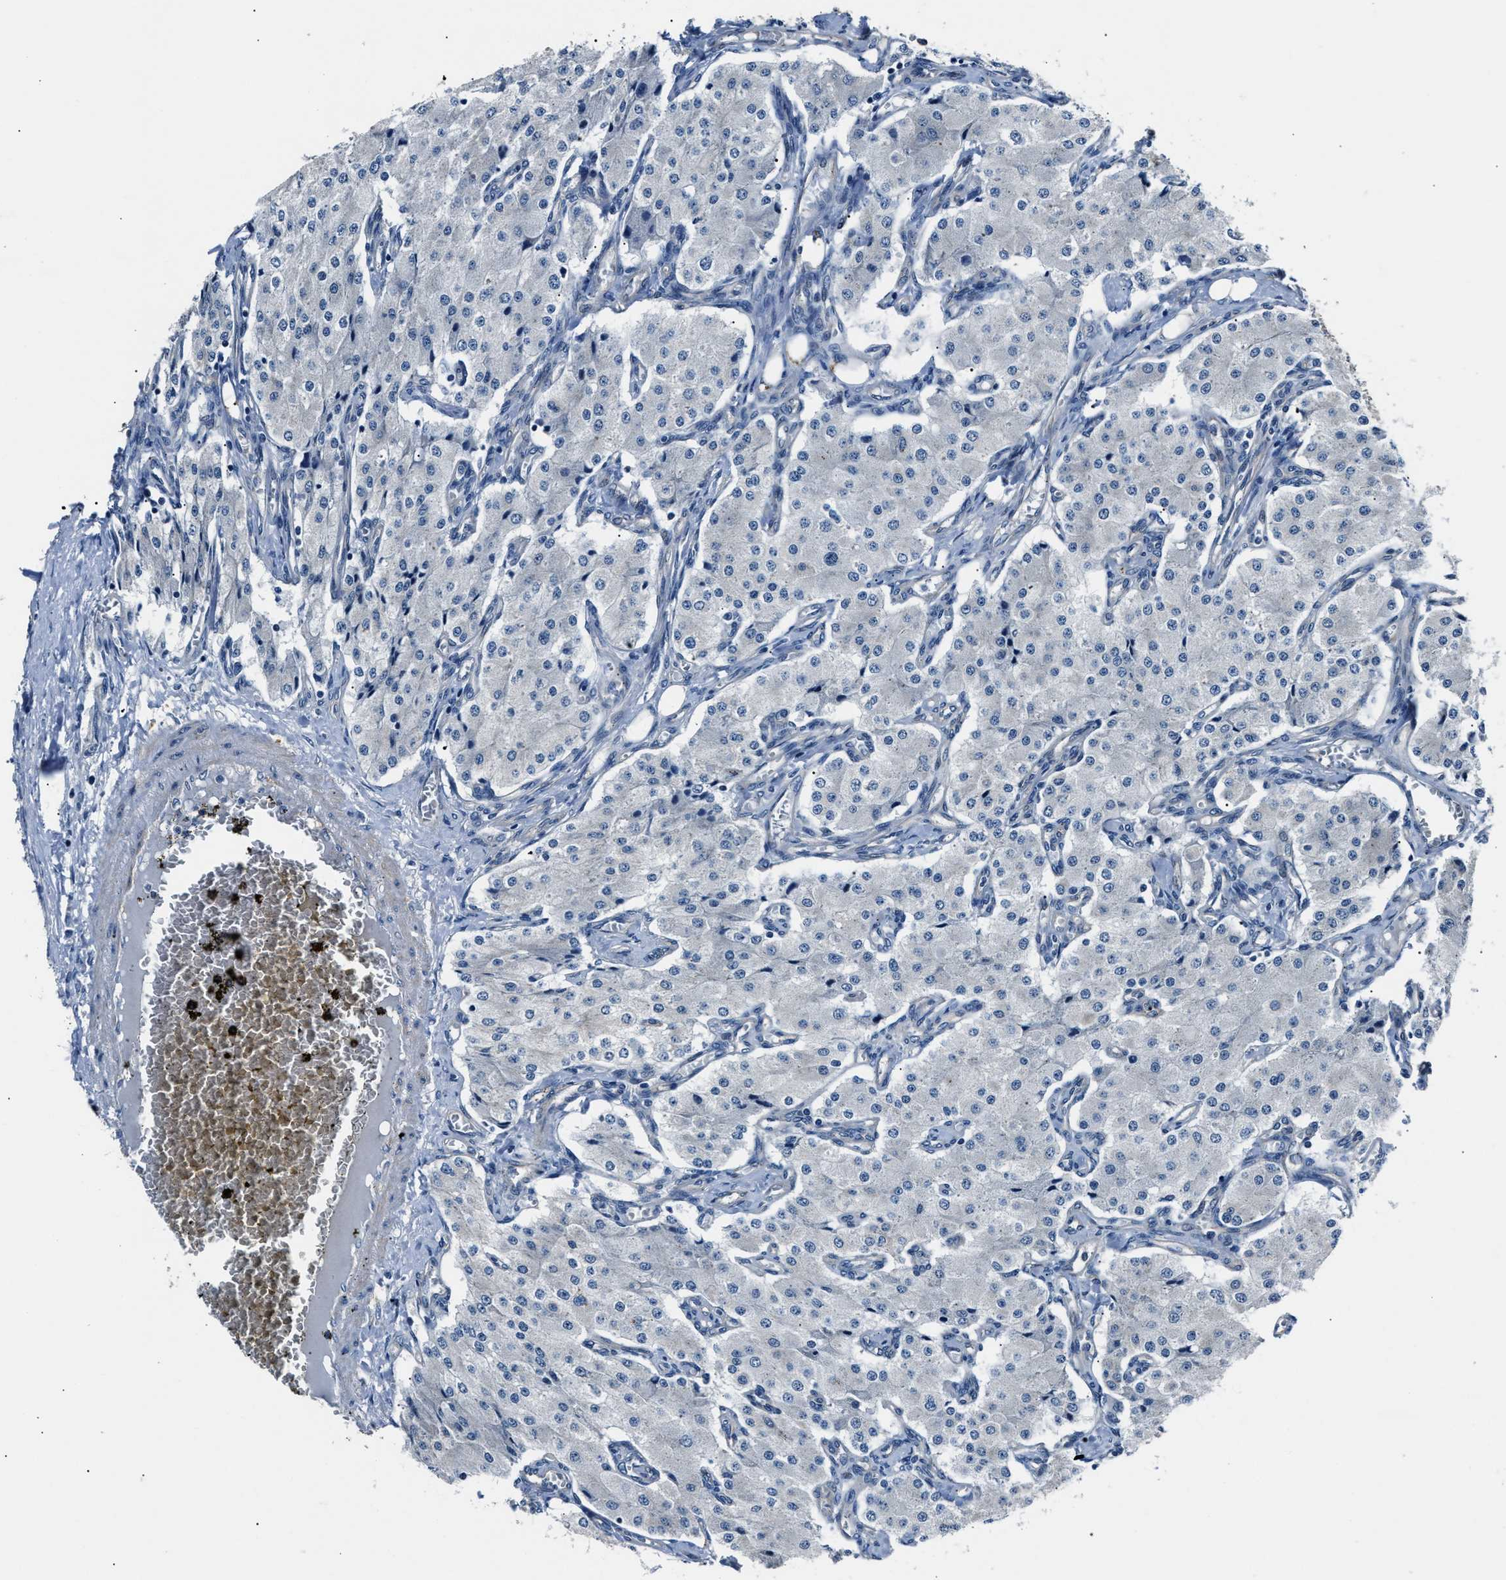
{"staining": {"intensity": "negative", "quantity": "none", "location": "none"}, "tissue": "carcinoid", "cell_type": "Tumor cells", "image_type": "cancer", "snomed": [{"axis": "morphology", "description": "Carcinoid, malignant, NOS"}, {"axis": "topography", "description": "Colon"}], "caption": "There is no significant expression in tumor cells of carcinoid. (Stains: DAB IHC with hematoxylin counter stain, Microscopy: brightfield microscopy at high magnification).", "gene": "MPDZ", "patient": {"sex": "female", "age": 52}}